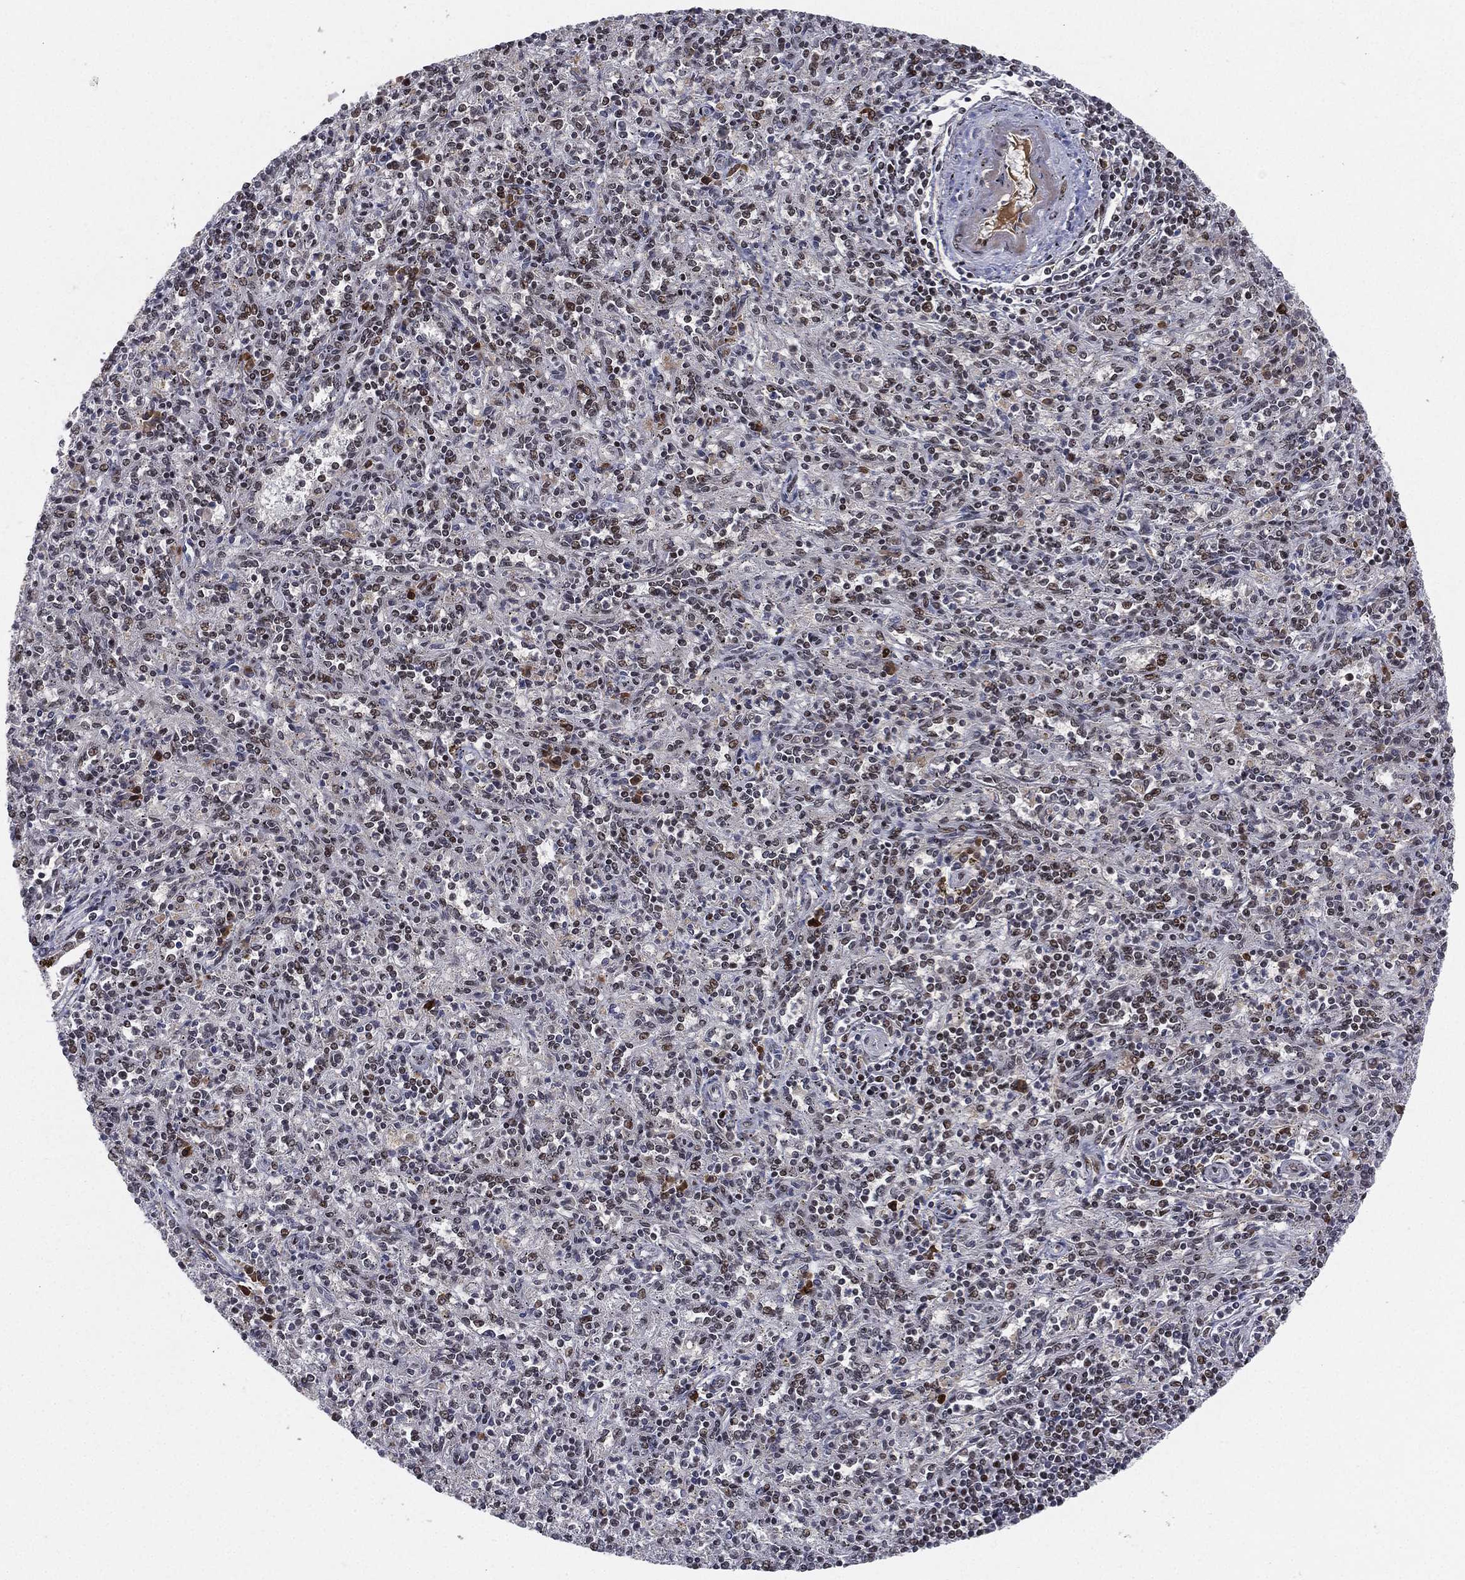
{"staining": {"intensity": "moderate", "quantity": "25%-75%", "location": "nuclear"}, "tissue": "spleen", "cell_type": "Cells in red pulp", "image_type": "normal", "snomed": [{"axis": "morphology", "description": "Normal tissue, NOS"}, {"axis": "topography", "description": "Spleen"}], "caption": "A micrograph of human spleen stained for a protein reveals moderate nuclear brown staining in cells in red pulp. (IHC, brightfield microscopy, high magnification).", "gene": "RTF1", "patient": {"sex": "male", "age": 69}}